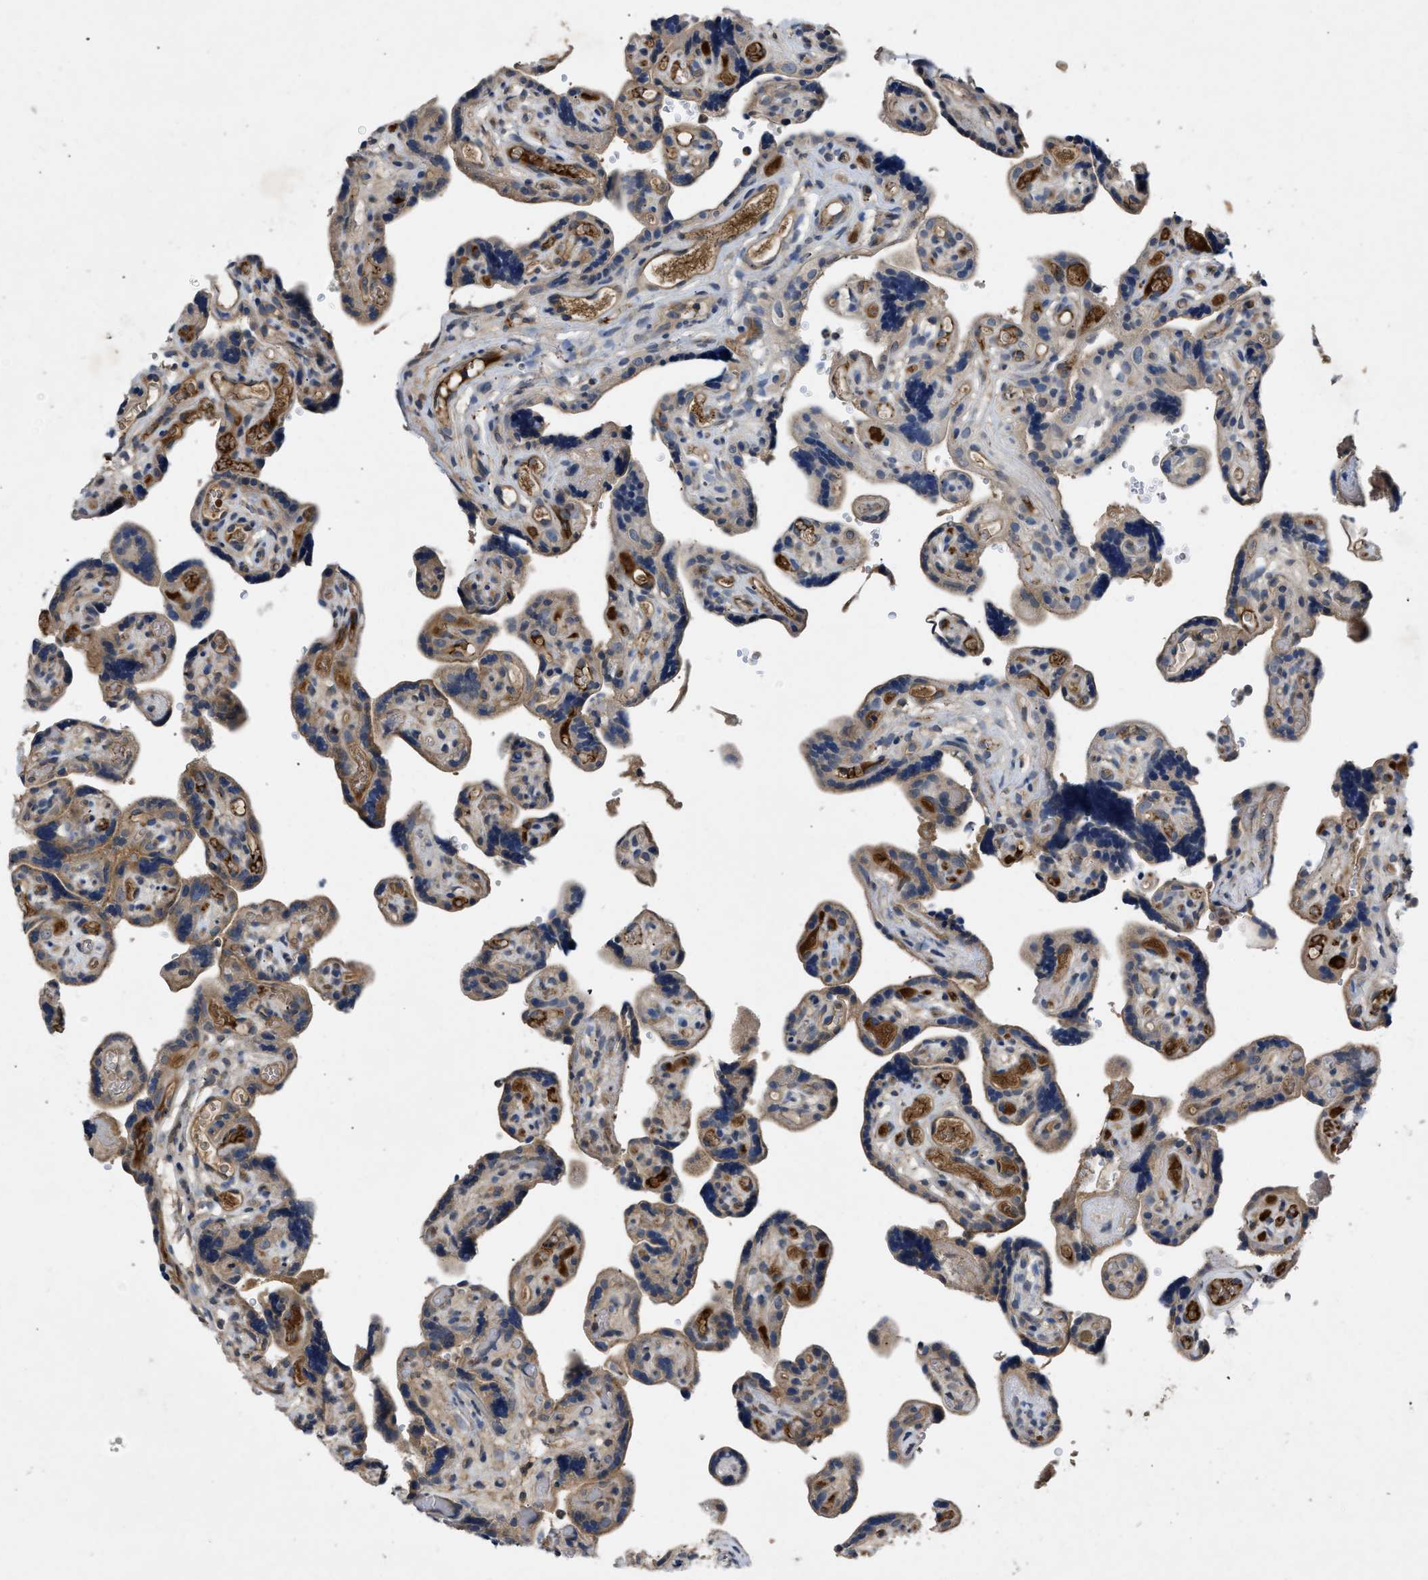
{"staining": {"intensity": "moderate", "quantity": ">75%", "location": "cytoplasmic/membranous"}, "tissue": "placenta", "cell_type": "Decidual cells", "image_type": "normal", "snomed": [{"axis": "morphology", "description": "Normal tissue, NOS"}, {"axis": "topography", "description": "Placenta"}], "caption": "This photomicrograph exhibits immunohistochemistry staining of benign placenta, with medium moderate cytoplasmic/membranous expression in approximately >75% of decidual cells.", "gene": "VPS4A", "patient": {"sex": "female", "age": 30}}